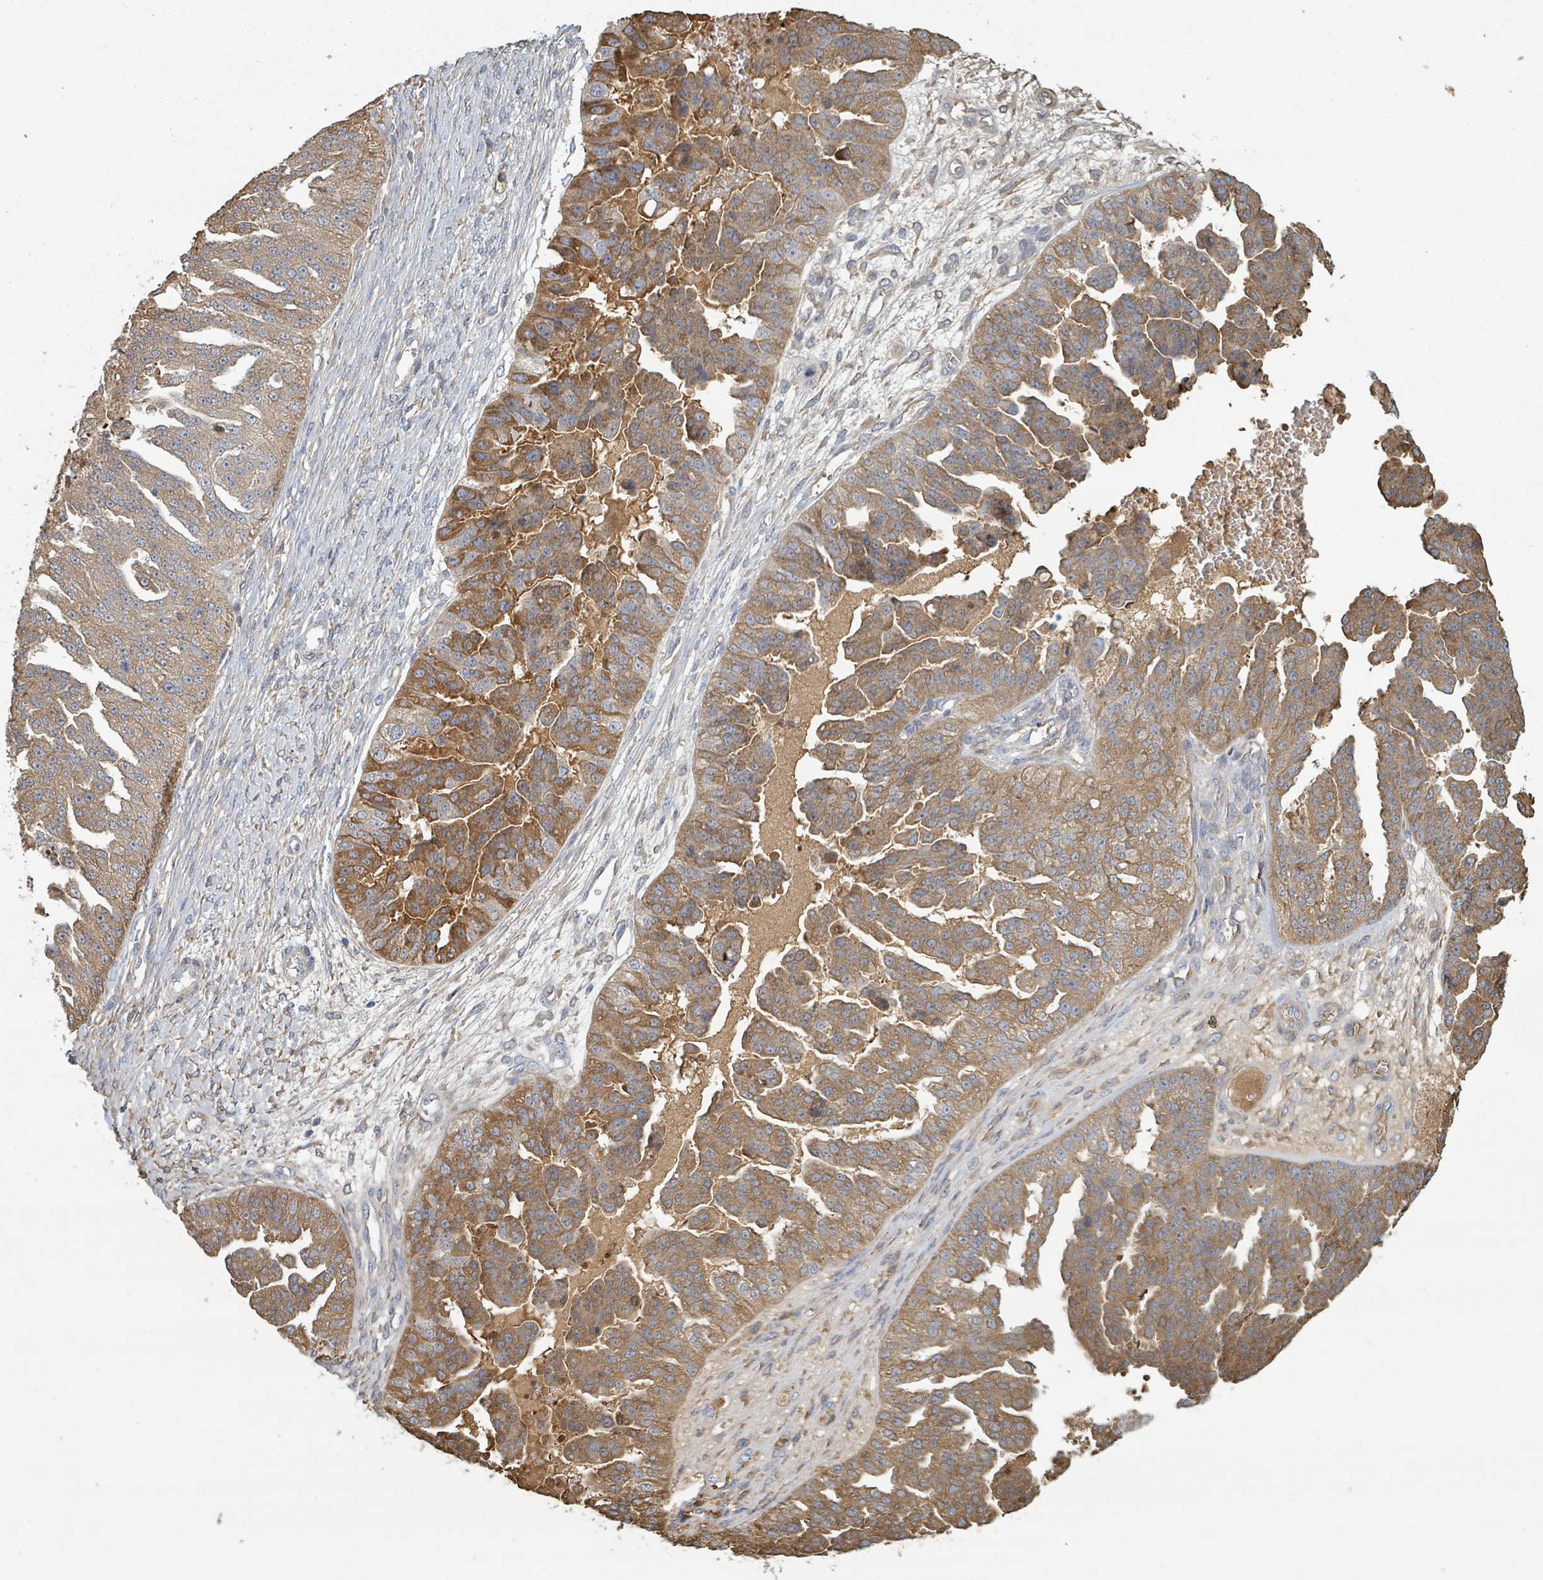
{"staining": {"intensity": "moderate", "quantity": ">75%", "location": "cytoplasmic/membranous"}, "tissue": "ovarian cancer", "cell_type": "Tumor cells", "image_type": "cancer", "snomed": [{"axis": "morphology", "description": "Cystadenocarcinoma, serous, NOS"}, {"axis": "topography", "description": "Ovary"}], "caption": "Immunohistochemistry (IHC) photomicrograph of neoplastic tissue: human ovarian serous cystadenocarcinoma stained using IHC reveals medium levels of moderate protein expression localized specifically in the cytoplasmic/membranous of tumor cells, appearing as a cytoplasmic/membranous brown color.", "gene": "GABBR1", "patient": {"sex": "female", "age": 58}}